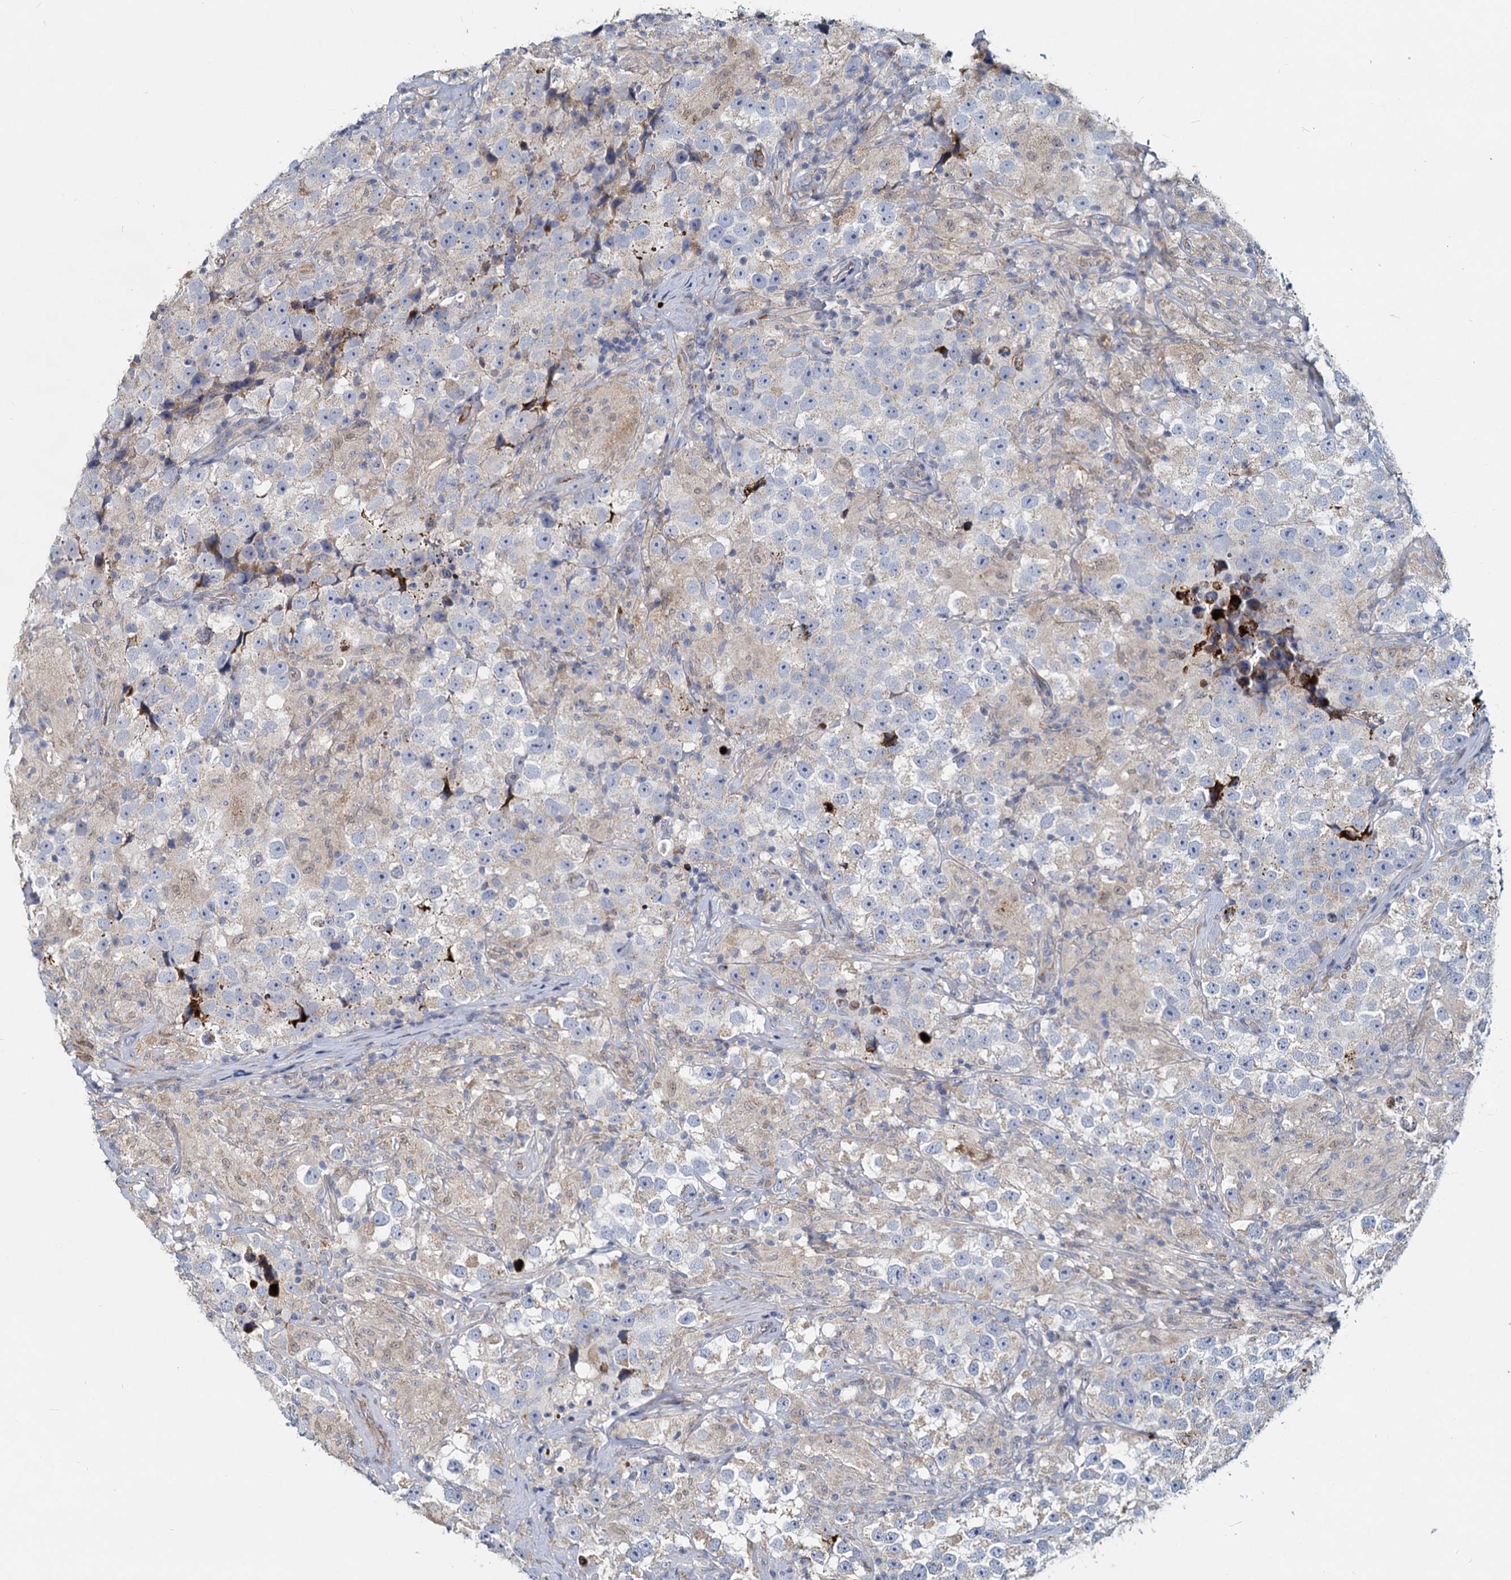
{"staining": {"intensity": "weak", "quantity": "<25%", "location": "cytoplasmic/membranous"}, "tissue": "testis cancer", "cell_type": "Tumor cells", "image_type": "cancer", "snomed": [{"axis": "morphology", "description": "Seminoma, NOS"}, {"axis": "topography", "description": "Testis"}], "caption": "High power microscopy image of an immunohistochemistry micrograph of seminoma (testis), revealing no significant expression in tumor cells.", "gene": "DCUN1D2", "patient": {"sex": "male", "age": 46}}